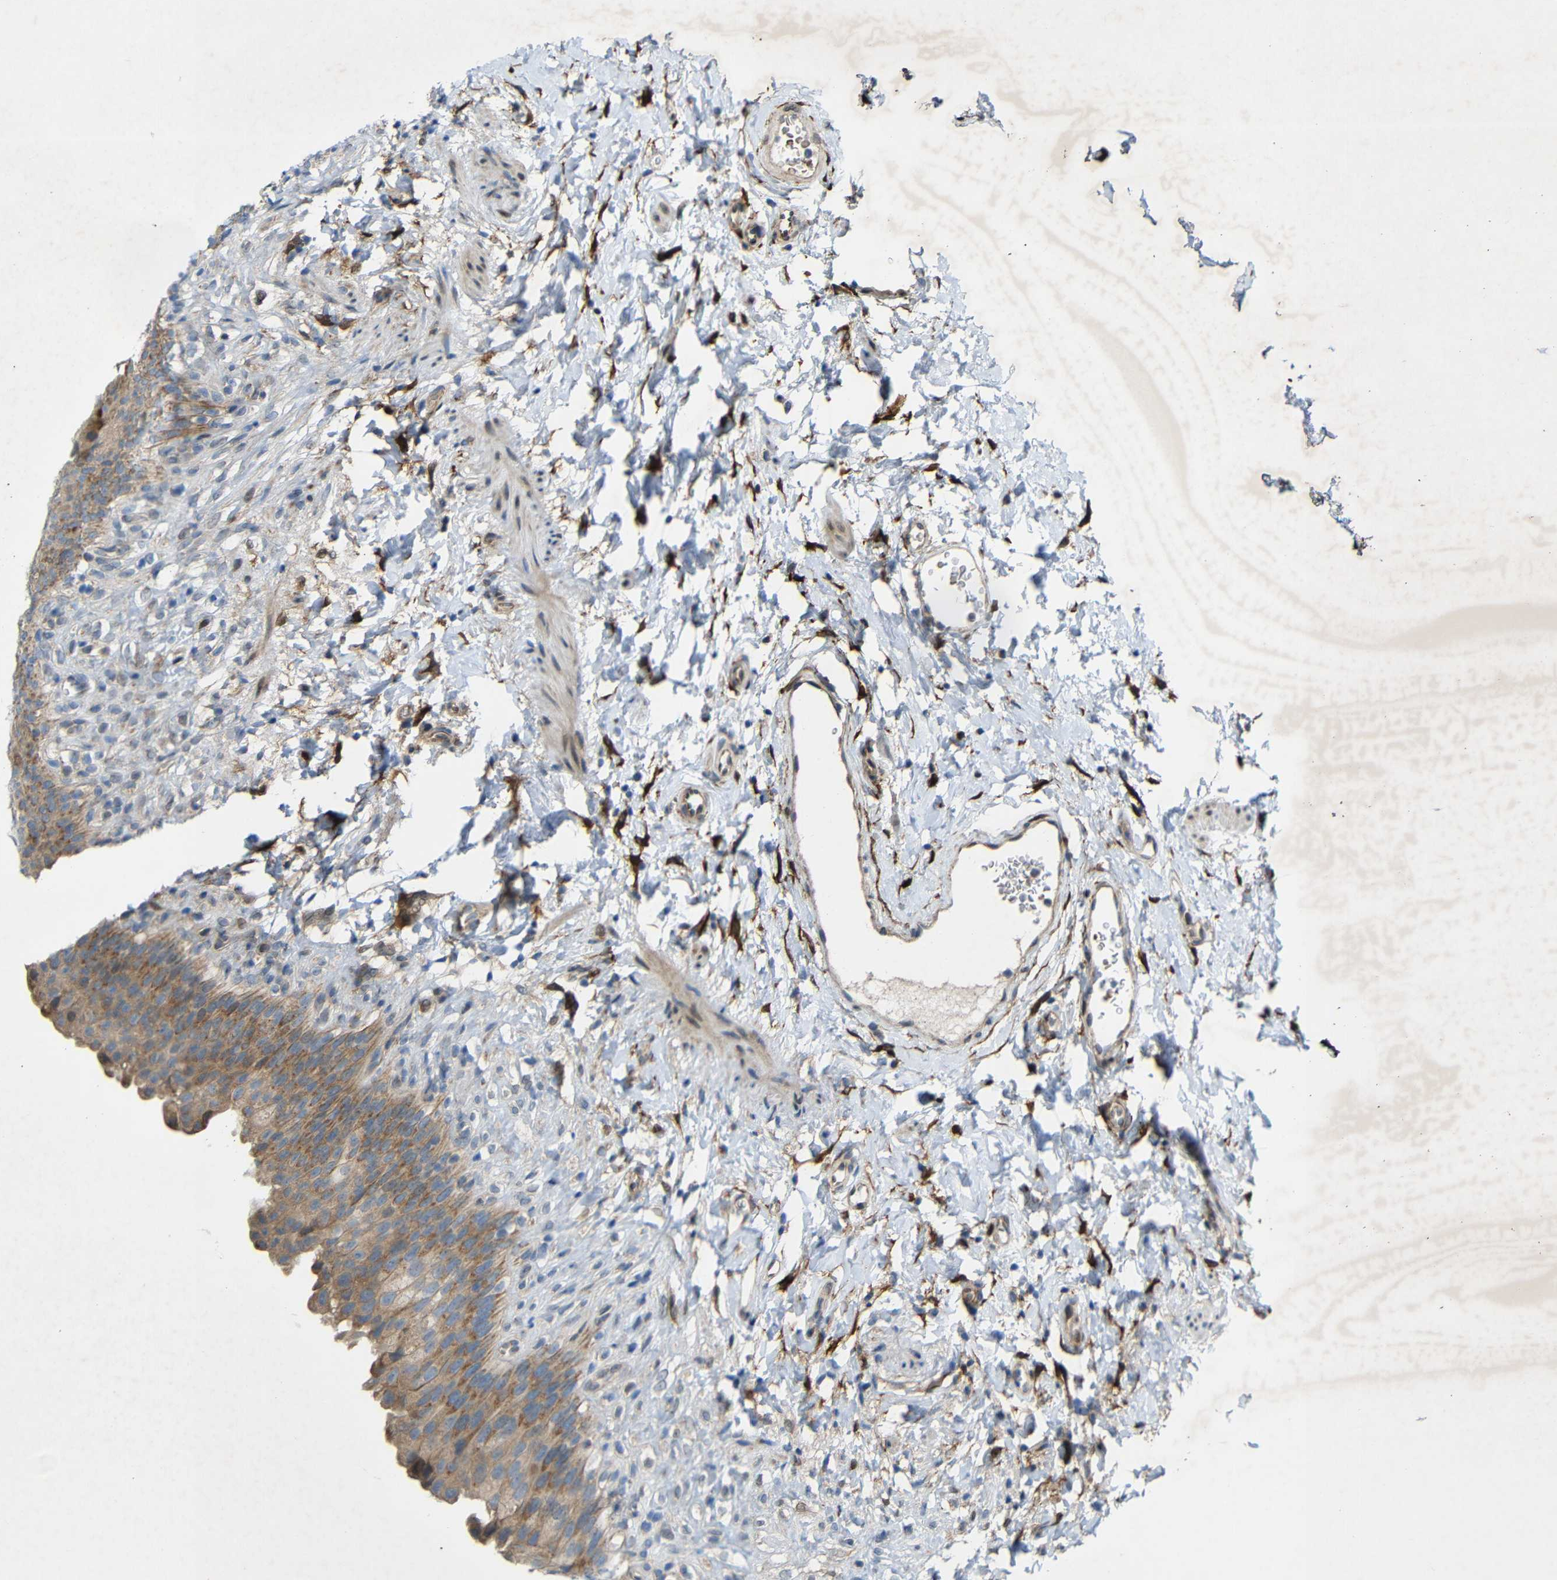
{"staining": {"intensity": "weak", "quantity": ">75%", "location": "cytoplasmic/membranous"}, "tissue": "urinary bladder", "cell_type": "Urothelial cells", "image_type": "normal", "snomed": [{"axis": "morphology", "description": "Normal tissue, NOS"}, {"axis": "topography", "description": "Urinary bladder"}], "caption": "A brown stain highlights weak cytoplasmic/membranous staining of a protein in urothelial cells of unremarkable urinary bladder.", "gene": "TMEM25", "patient": {"sex": "female", "age": 79}}